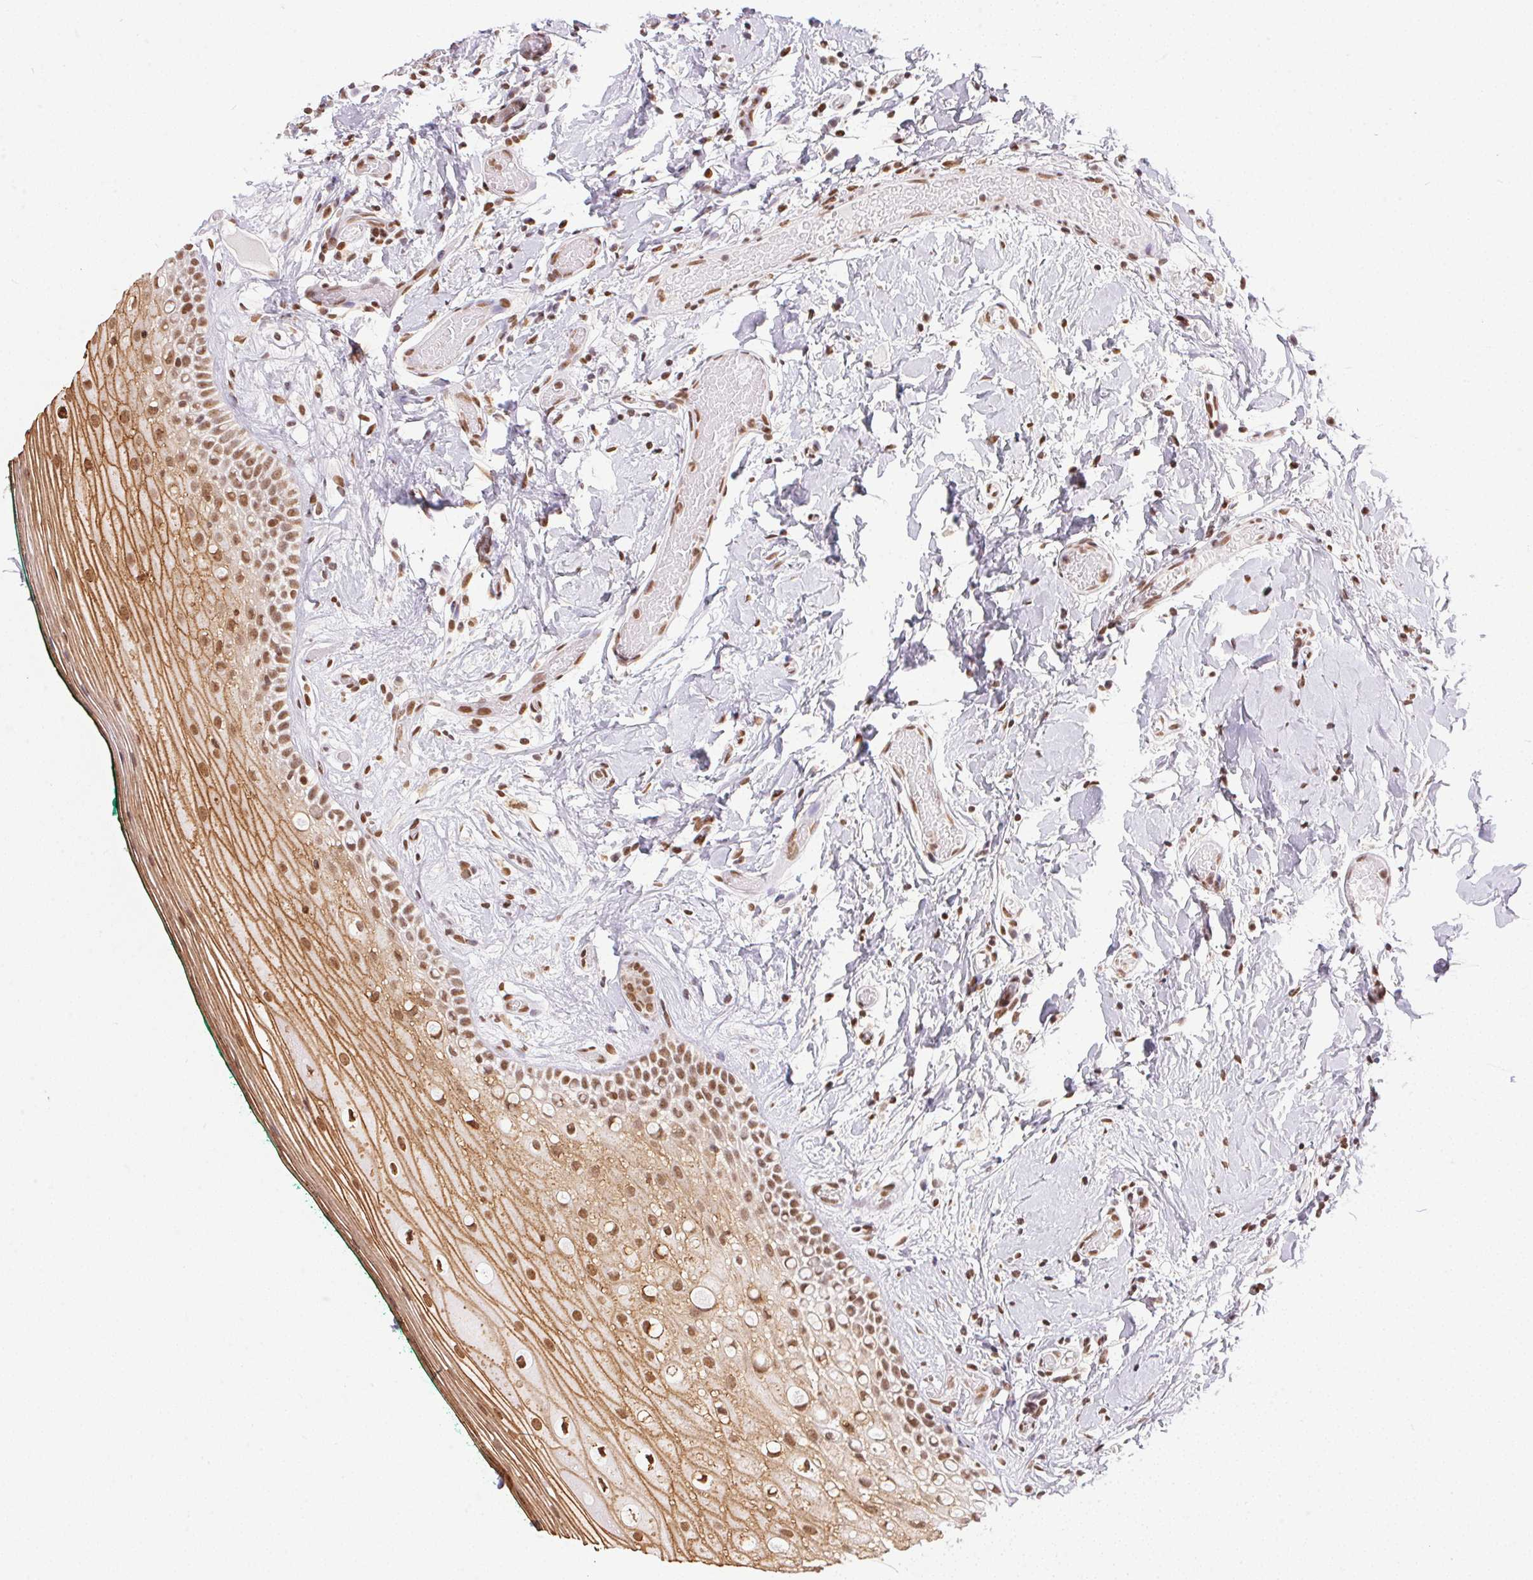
{"staining": {"intensity": "moderate", "quantity": ">75%", "location": "cytoplasmic/membranous,nuclear"}, "tissue": "oral mucosa", "cell_type": "Squamous epithelial cells", "image_type": "normal", "snomed": [{"axis": "morphology", "description": "Normal tissue, NOS"}, {"axis": "topography", "description": "Oral tissue"}], "caption": "Protein analysis of normal oral mucosa shows moderate cytoplasmic/membranous,nuclear positivity in about >75% of squamous epithelial cells.", "gene": "NFE2L1", "patient": {"sex": "female", "age": 83}}